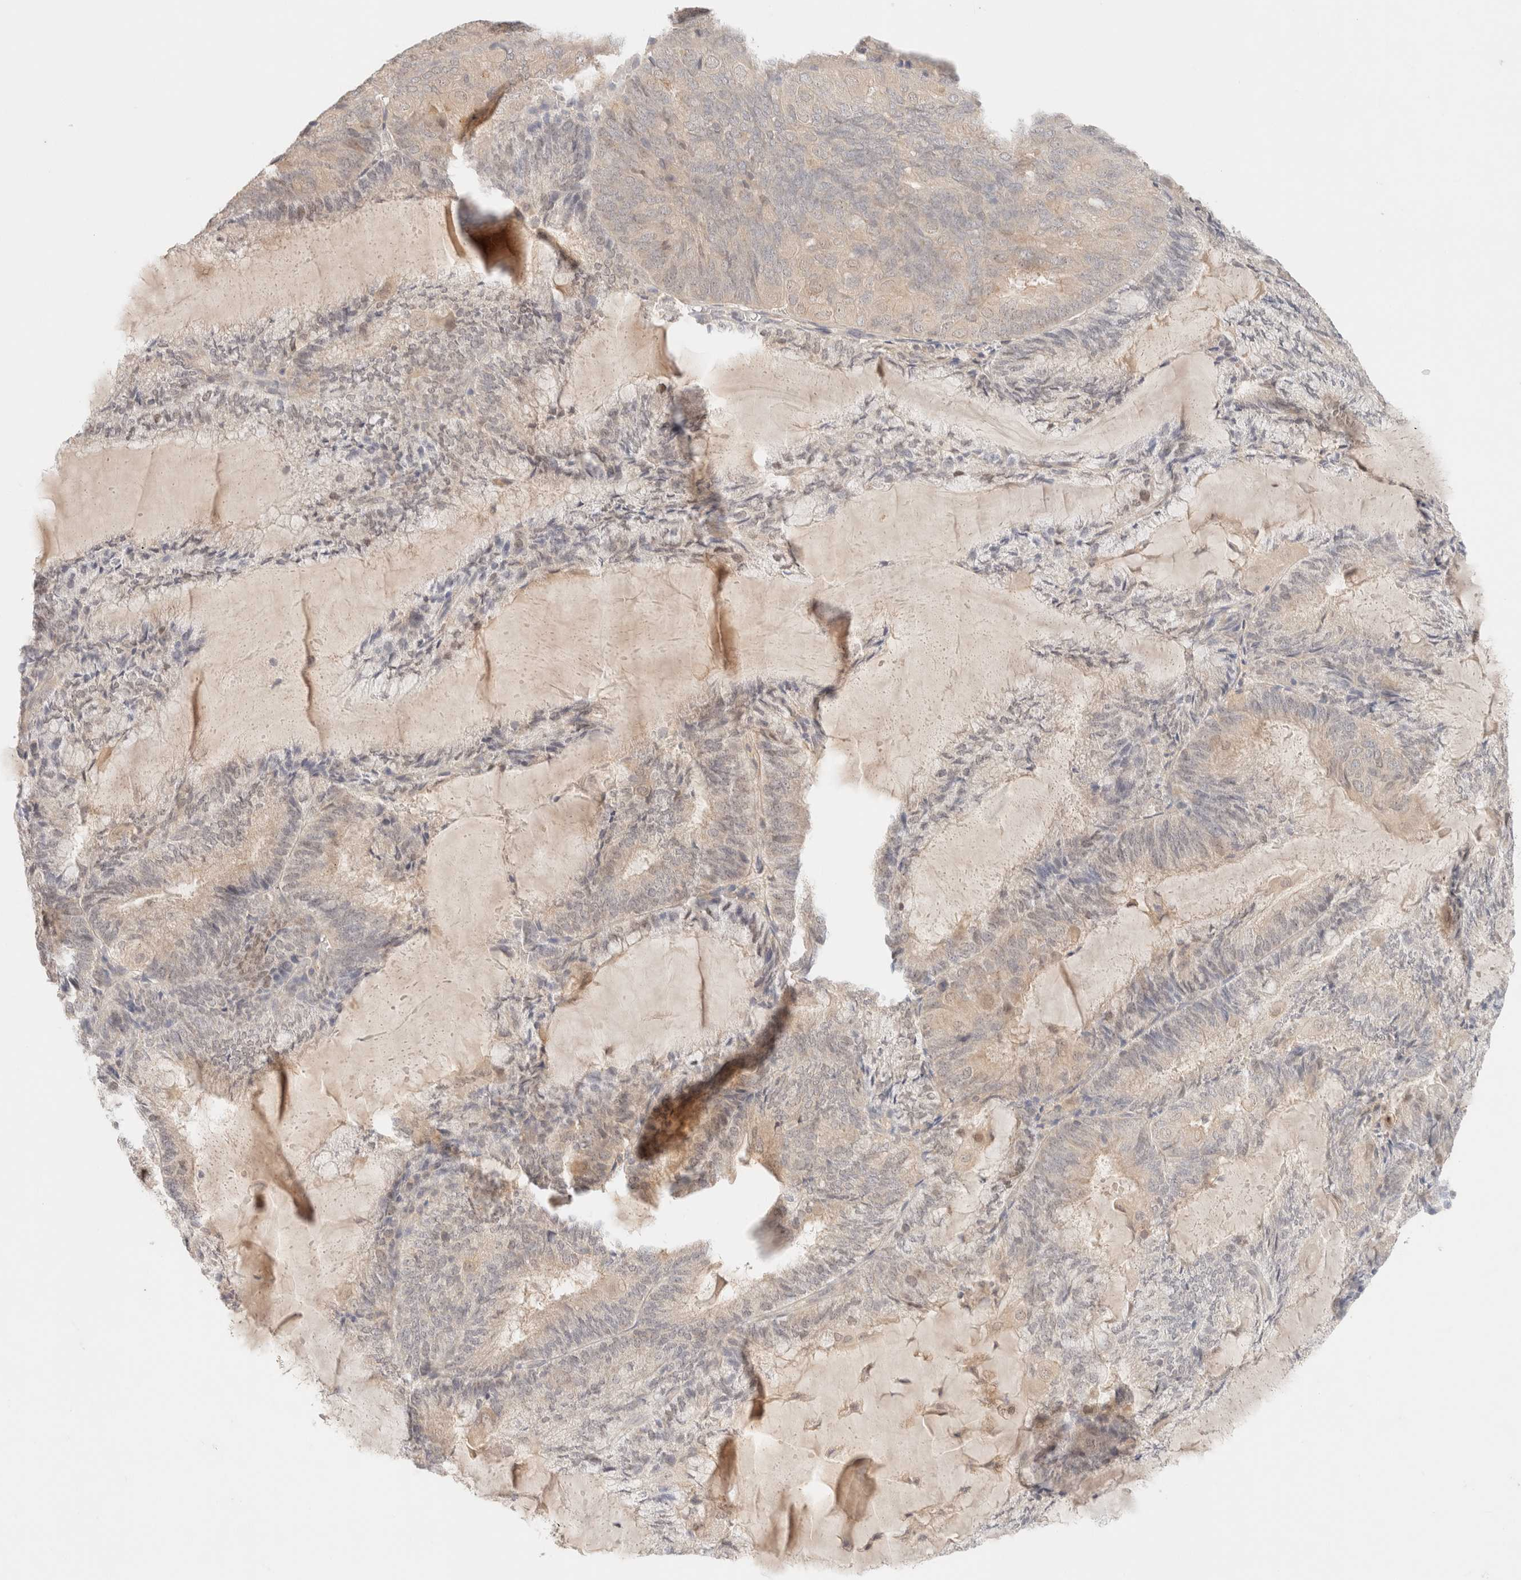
{"staining": {"intensity": "negative", "quantity": "none", "location": "none"}, "tissue": "endometrial cancer", "cell_type": "Tumor cells", "image_type": "cancer", "snomed": [{"axis": "morphology", "description": "Adenocarcinoma, NOS"}, {"axis": "topography", "description": "Endometrium"}], "caption": "IHC image of endometrial cancer (adenocarcinoma) stained for a protein (brown), which demonstrates no staining in tumor cells. Brightfield microscopy of IHC stained with DAB (3,3'-diaminobenzidine) (brown) and hematoxylin (blue), captured at high magnification.", "gene": "SARM1", "patient": {"sex": "female", "age": 81}}